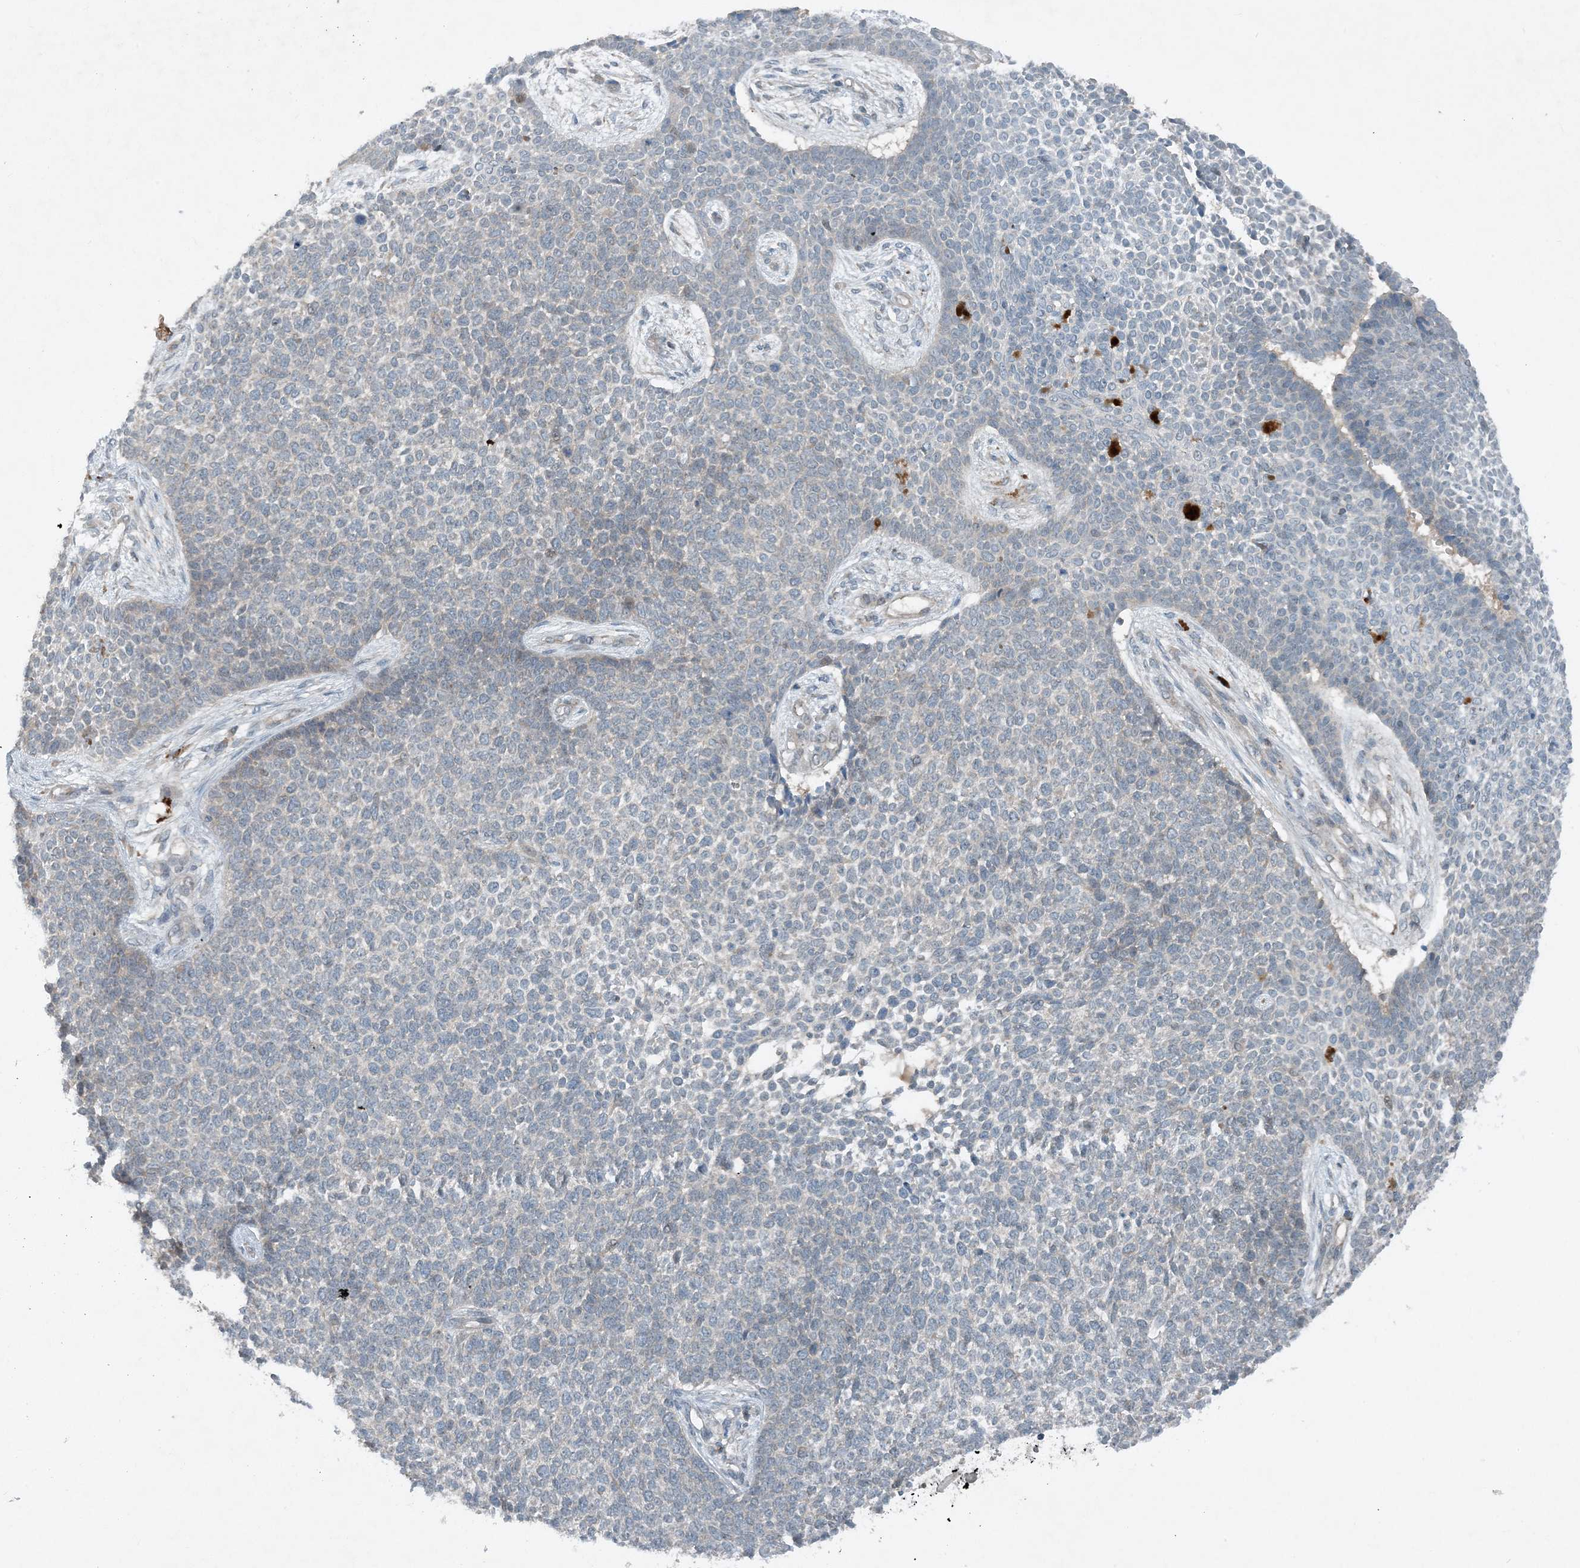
{"staining": {"intensity": "negative", "quantity": "none", "location": "none"}, "tissue": "skin cancer", "cell_type": "Tumor cells", "image_type": "cancer", "snomed": [{"axis": "morphology", "description": "Basal cell carcinoma"}, {"axis": "topography", "description": "Skin"}], "caption": "Tumor cells show no significant expression in basal cell carcinoma (skin).", "gene": "MITD1", "patient": {"sex": "female", "age": 84}}